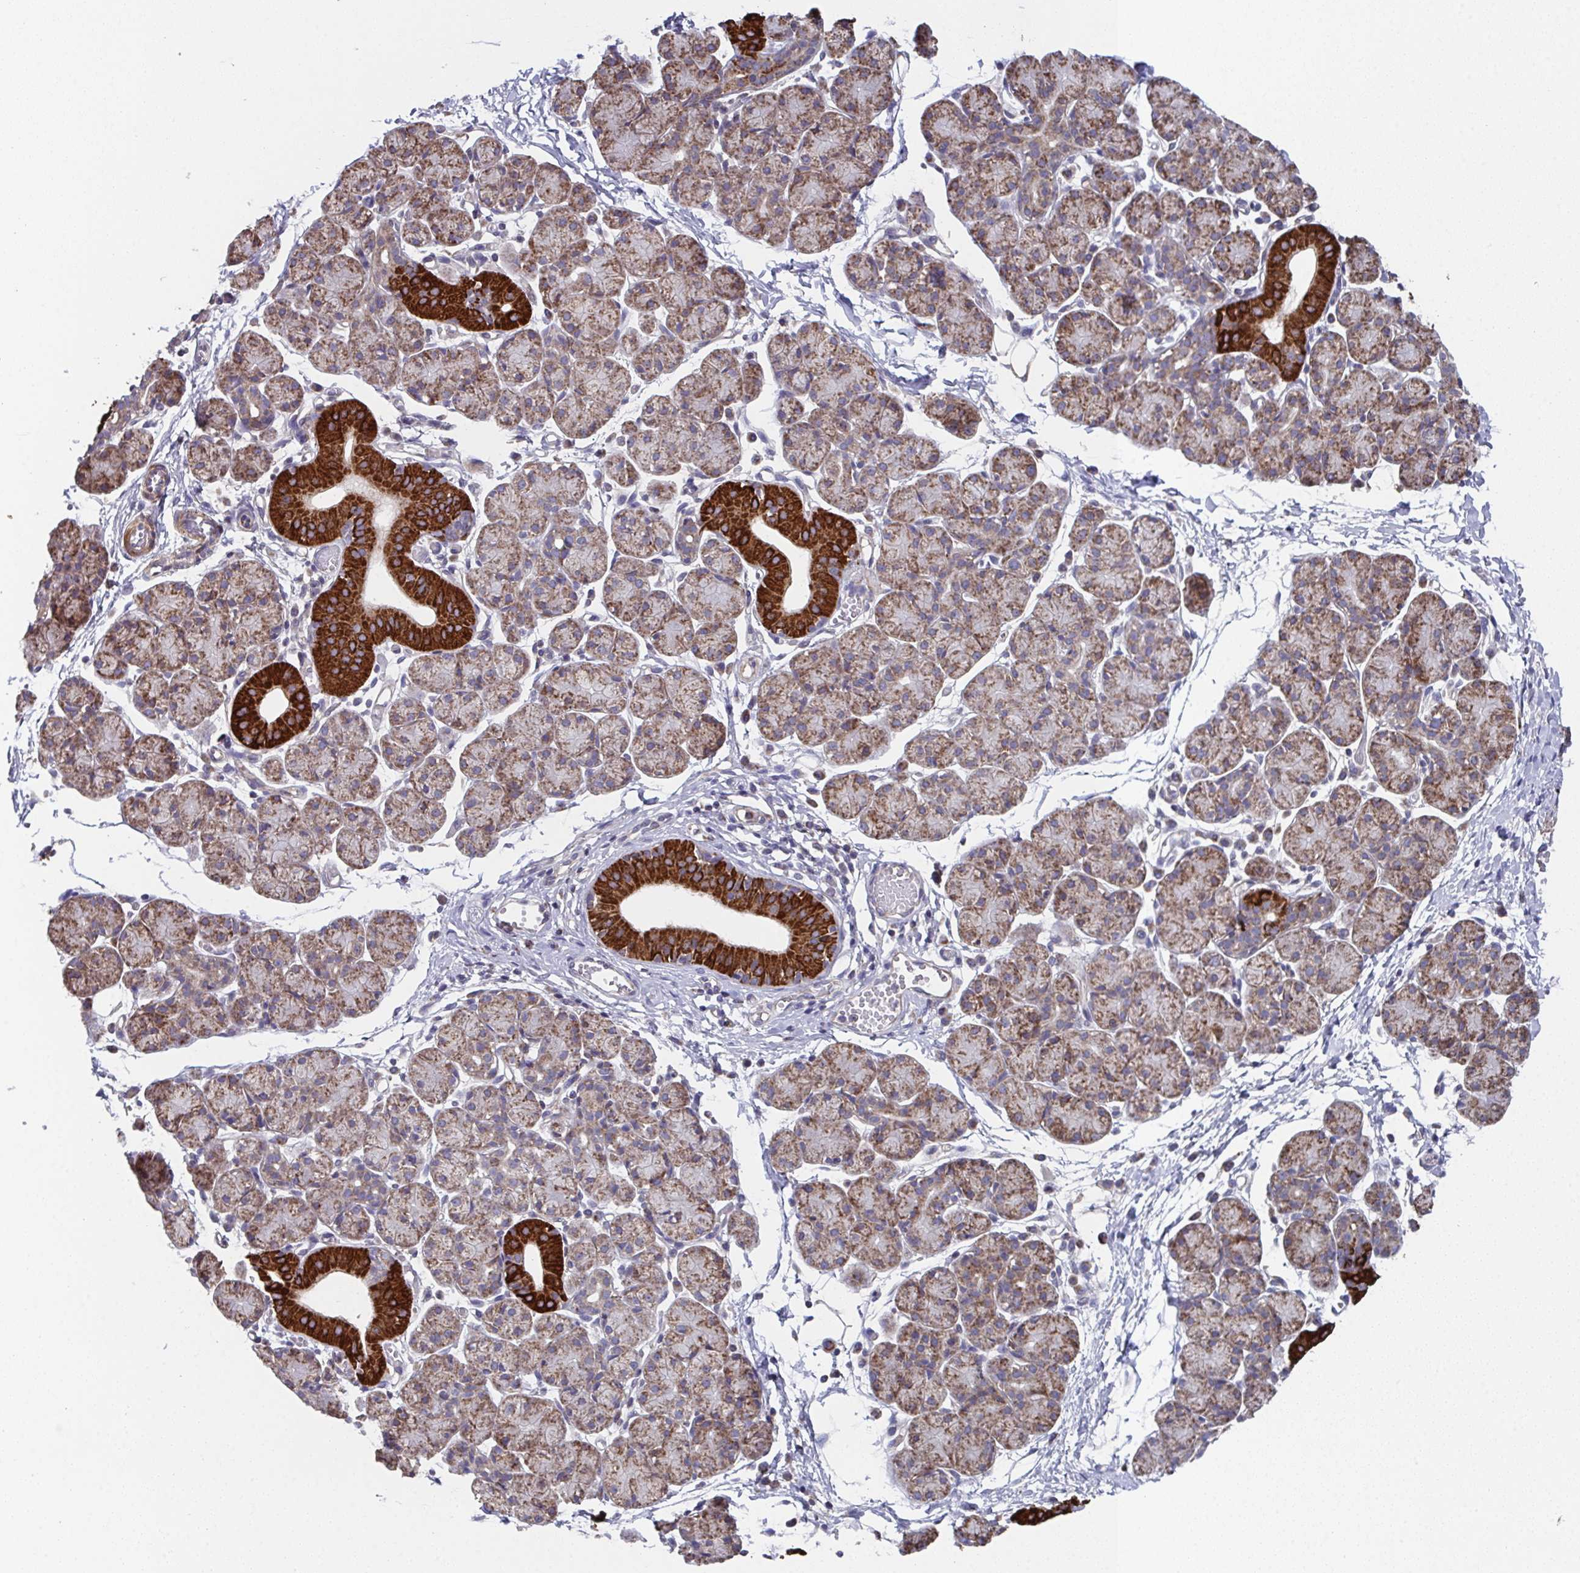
{"staining": {"intensity": "strong", "quantity": "25%-75%", "location": "cytoplasmic/membranous"}, "tissue": "salivary gland", "cell_type": "Glandular cells", "image_type": "normal", "snomed": [{"axis": "morphology", "description": "Normal tissue, NOS"}, {"axis": "morphology", "description": "Inflammation, NOS"}, {"axis": "topography", "description": "Lymph node"}, {"axis": "topography", "description": "Salivary gland"}], "caption": "Glandular cells show strong cytoplasmic/membranous staining in approximately 25%-75% of cells in unremarkable salivary gland.", "gene": "MT", "patient": {"sex": "male", "age": 3}}